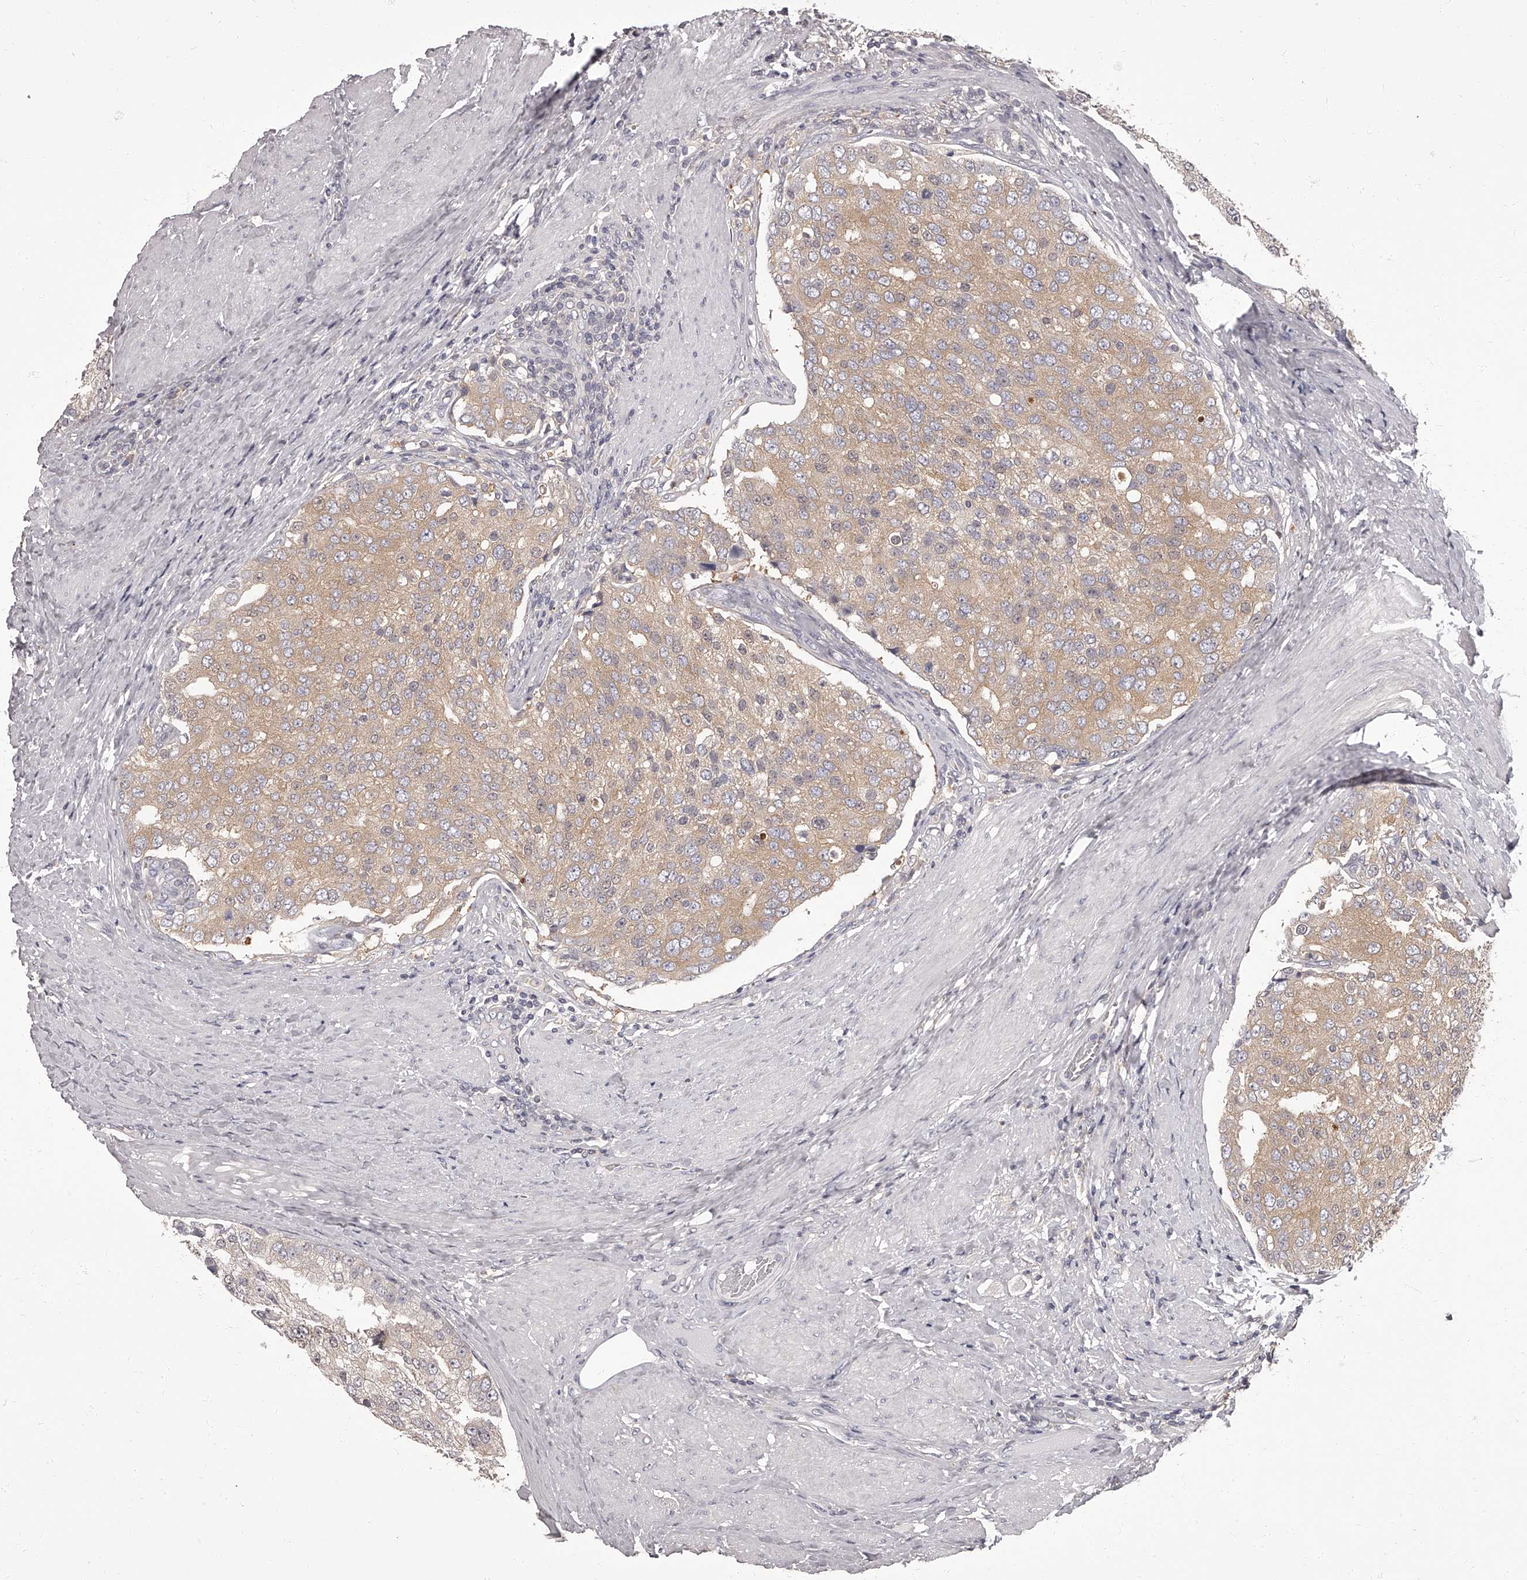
{"staining": {"intensity": "weak", "quantity": "25%-75%", "location": "cytoplasmic/membranous"}, "tissue": "prostate cancer", "cell_type": "Tumor cells", "image_type": "cancer", "snomed": [{"axis": "morphology", "description": "Adenocarcinoma, High grade"}, {"axis": "topography", "description": "Prostate"}], "caption": "Brown immunohistochemical staining in prostate cancer (high-grade adenocarcinoma) shows weak cytoplasmic/membranous expression in approximately 25%-75% of tumor cells.", "gene": "APEH", "patient": {"sex": "male", "age": 50}}